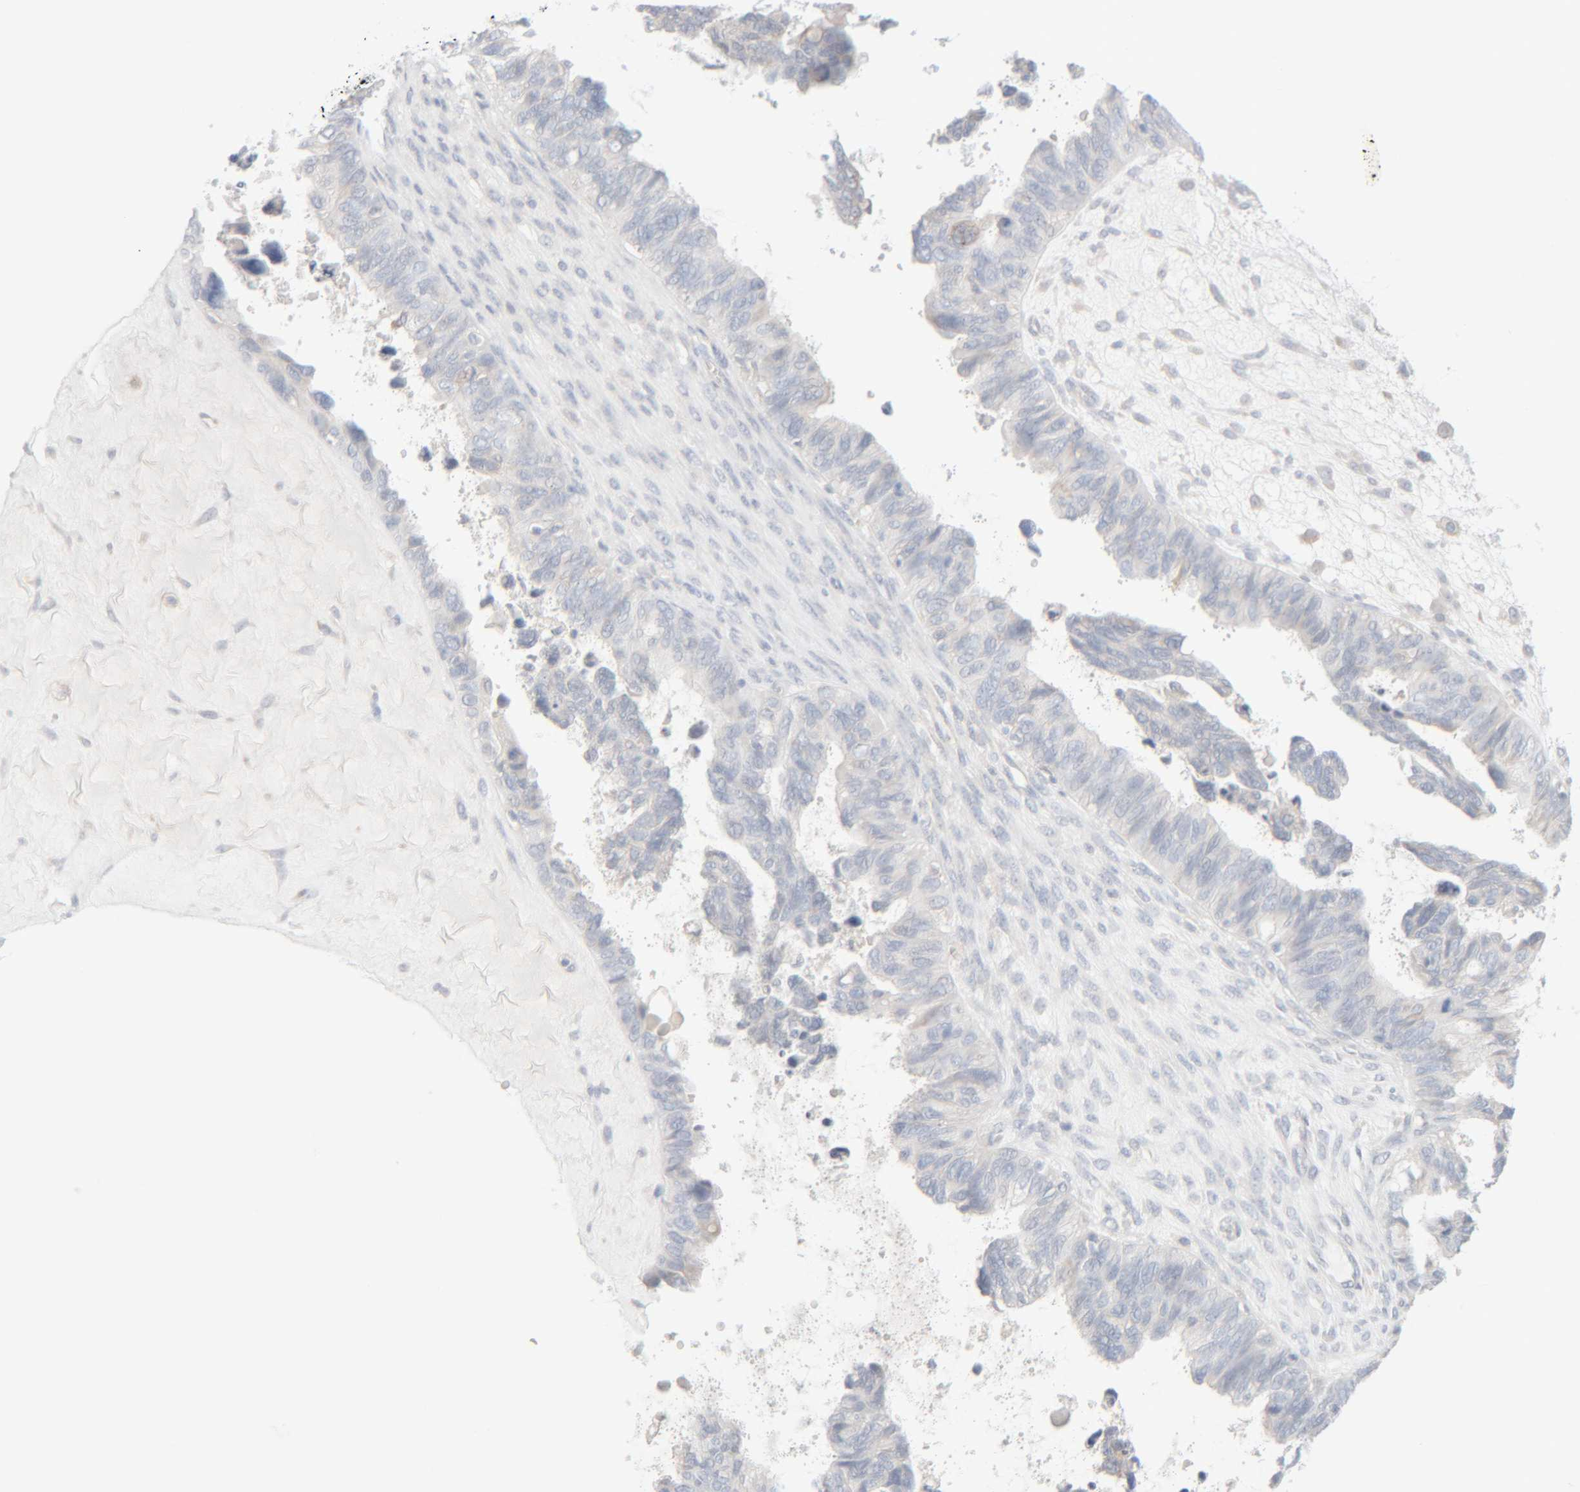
{"staining": {"intensity": "negative", "quantity": "none", "location": "none"}, "tissue": "ovarian cancer", "cell_type": "Tumor cells", "image_type": "cancer", "snomed": [{"axis": "morphology", "description": "Cystadenocarcinoma, serous, NOS"}, {"axis": "topography", "description": "Ovary"}], "caption": "Tumor cells are negative for brown protein staining in serous cystadenocarcinoma (ovarian).", "gene": "RIDA", "patient": {"sex": "female", "age": 79}}